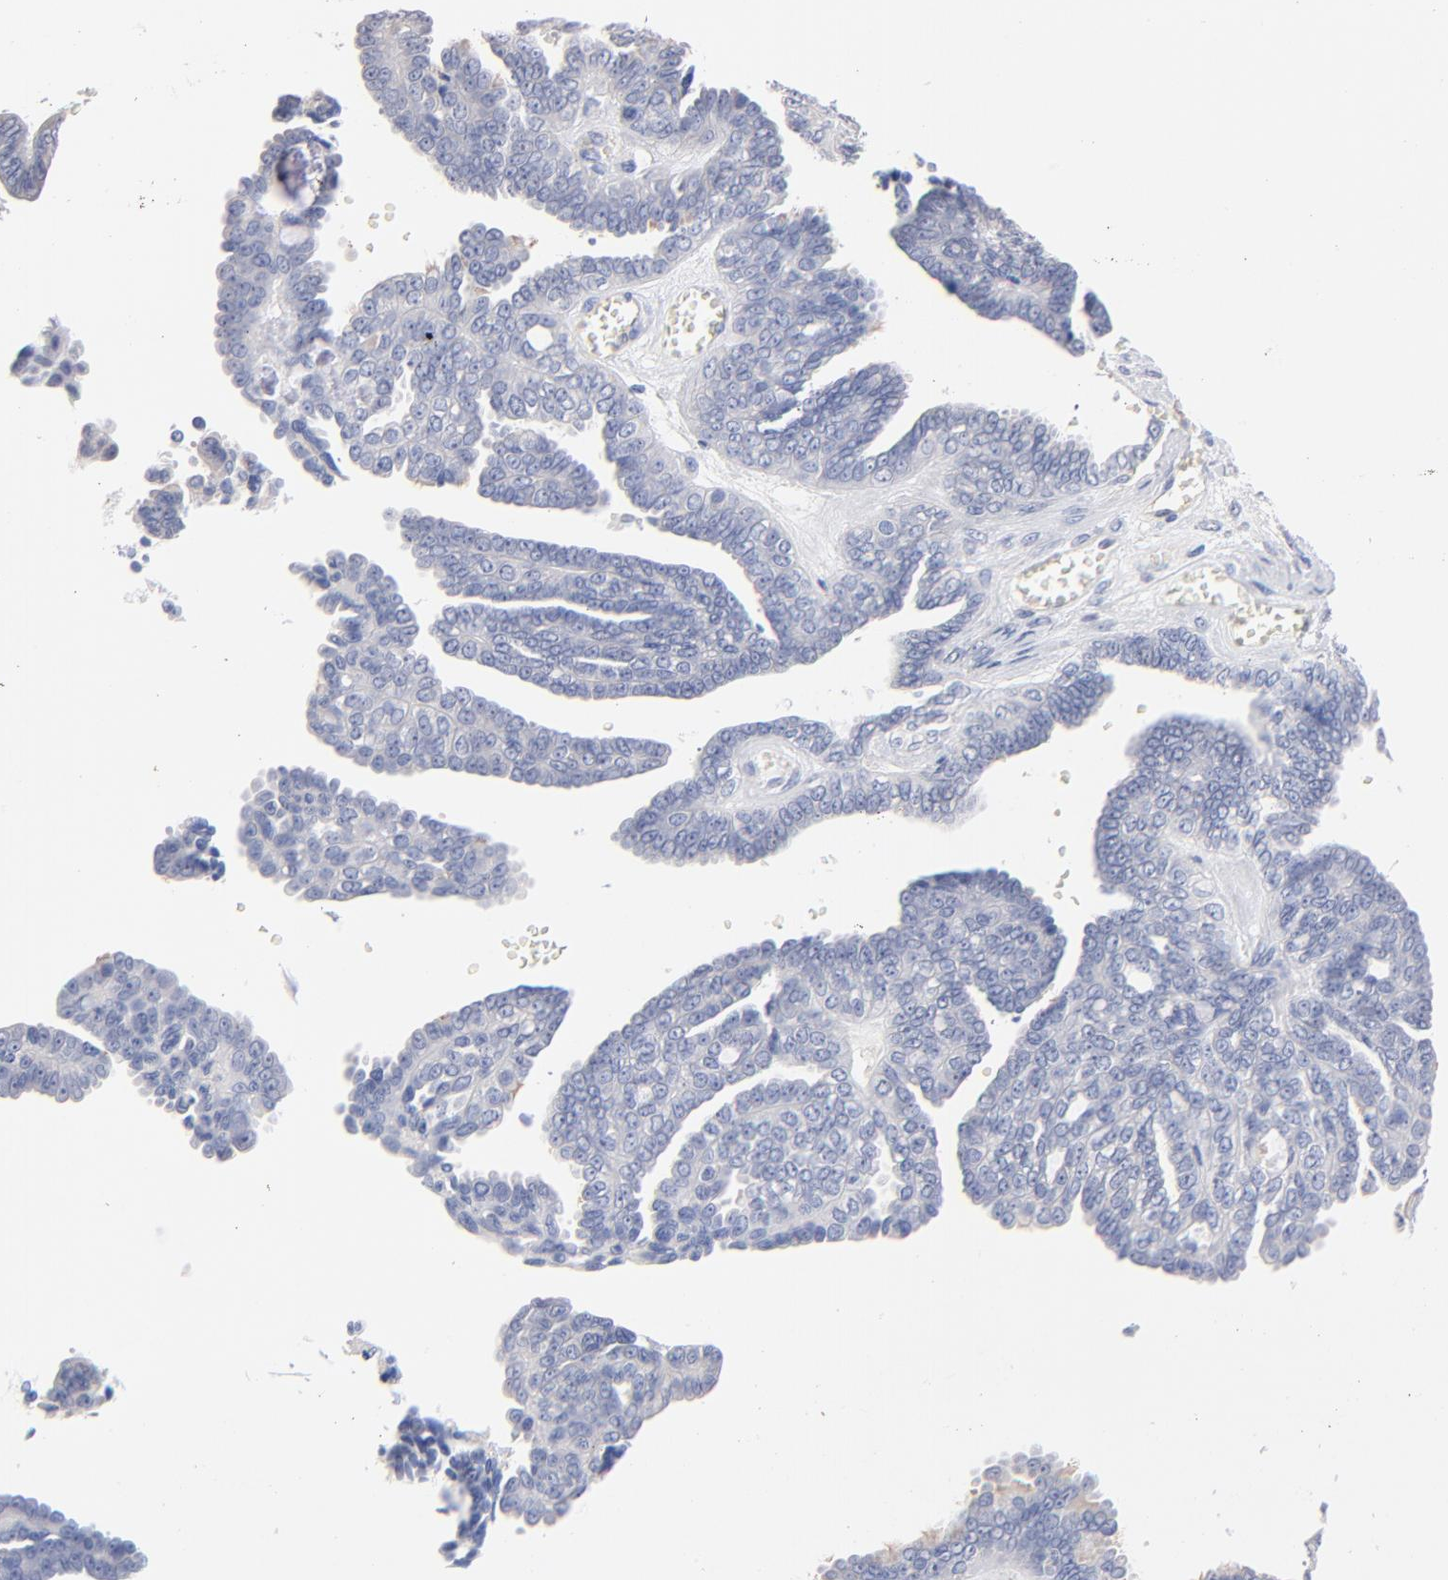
{"staining": {"intensity": "negative", "quantity": "none", "location": "none"}, "tissue": "ovarian cancer", "cell_type": "Tumor cells", "image_type": "cancer", "snomed": [{"axis": "morphology", "description": "Cystadenocarcinoma, serous, NOS"}, {"axis": "topography", "description": "Ovary"}], "caption": "Tumor cells show no significant protein staining in ovarian serous cystadenocarcinoma. (DAB (3,3'-diaminobenzidine) IHC with hematoxylin counter stain).", "gene": "ITGA8", "patient": {"sex": "female", "age": 71}}